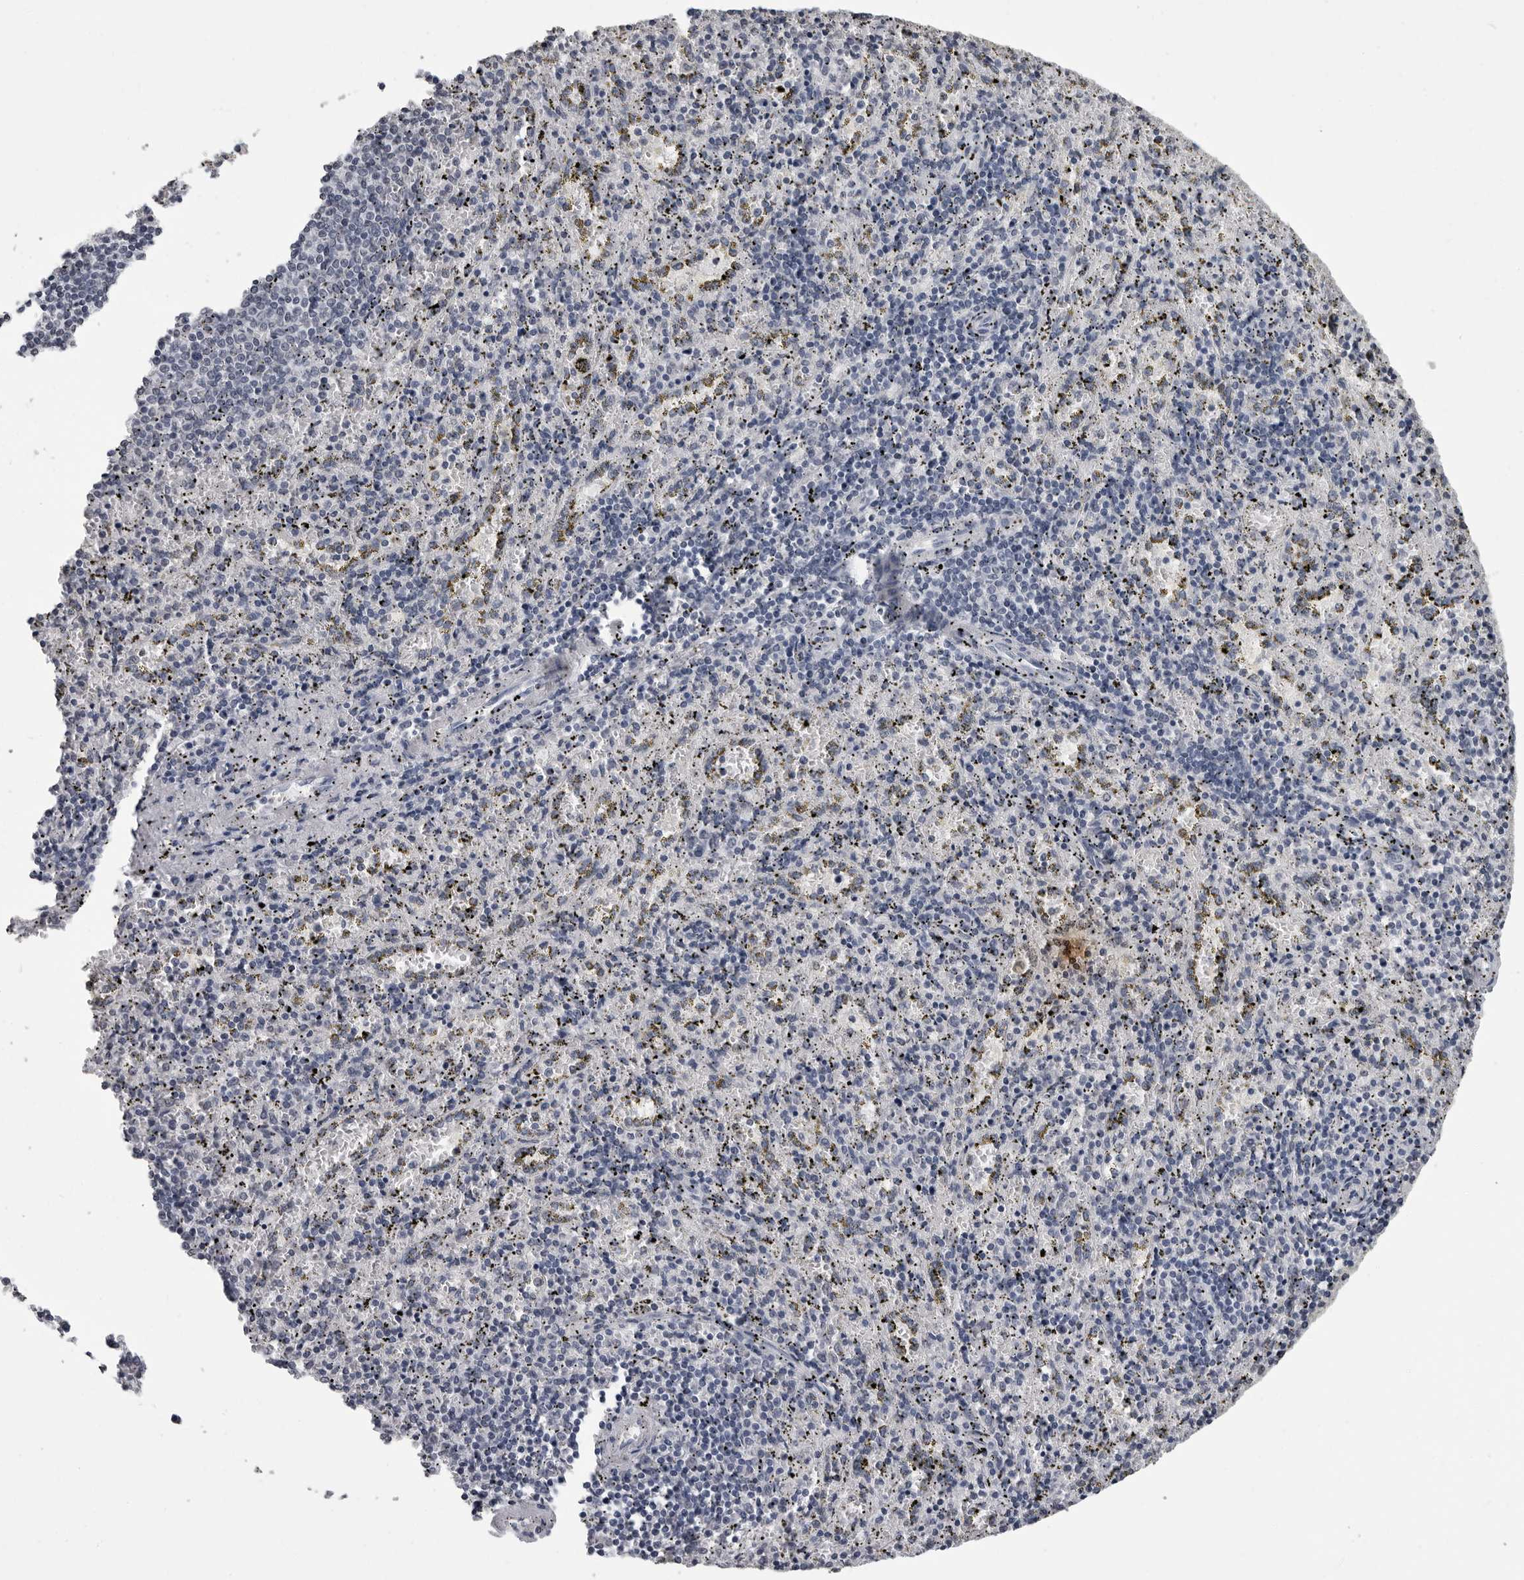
{"staining": {"intensity": "negative", "quantity": "none", "location": "none"}, "tissue": "spleen", "cell_type": "Cells in red pulp", "image_type": "normal", "snomed": [{"axis": "morphology", "description": "Normal tissue, NOS"}, {"axis": "topography", "description": "Spleen"}], "caption": "Unremarkable spleen was stained to show a protein in brown. There is no significant staining in cells in red pulp. The staining is performed using DAB (3,3'-diaminobenzidine) brown chromogen with nuclei counter-stained in using hematoxylin.", "gene": "HEPACAM", "patient": {"sex": "male", "age": 11}}